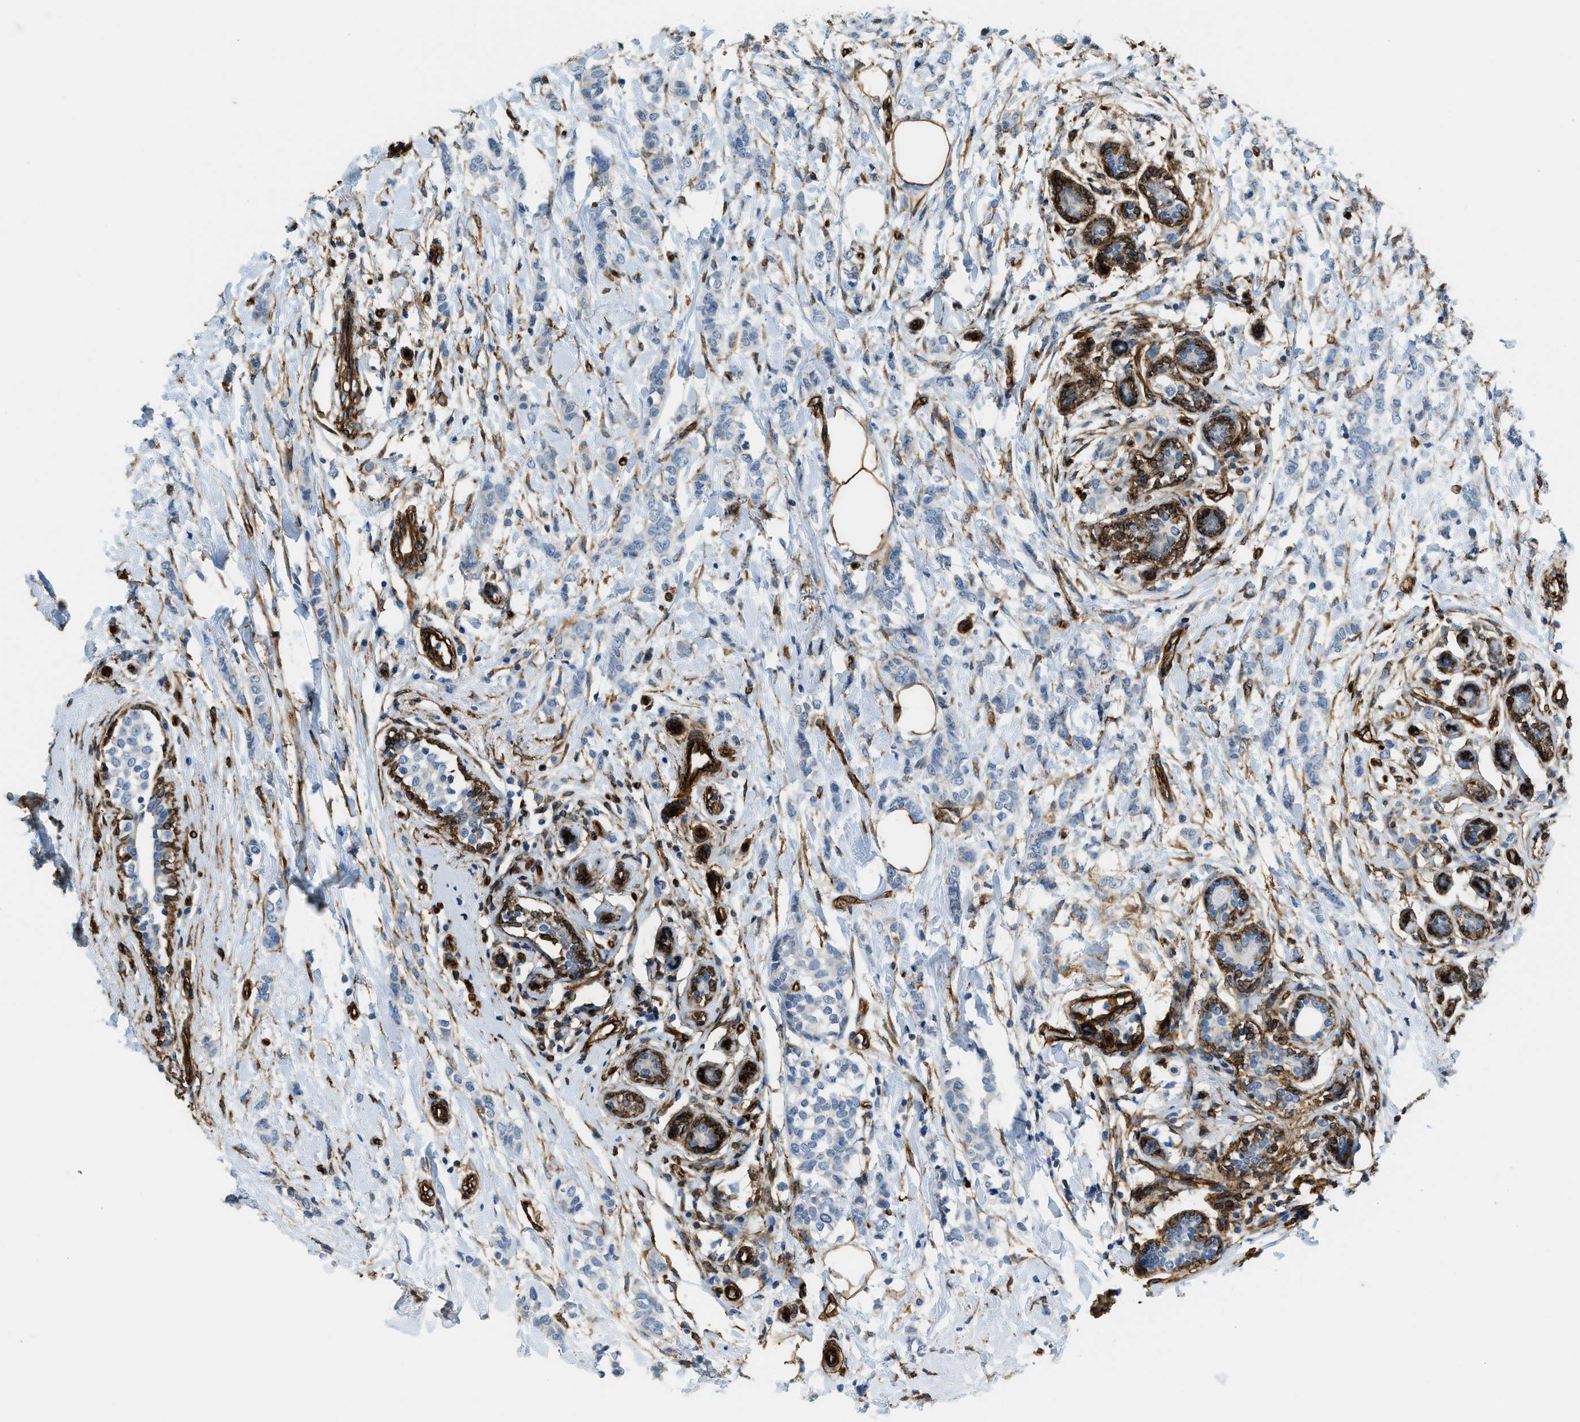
{"staining": {"intensity": "negative", "quantity": "none", "location": "none"}, "tissue": "breast cancer", "cell_type": "Tumor cells", "image_type": "cancer", "snomed": [{"axis": "morphology", "description": "Lobular carcinoma, in situ"}, {"axis": "morphology", "description": "Lobular carcinoma"}, {"axis": "topography", "description": "Breast"}], "caption": "Tumor cells show no significant protein expression in lobular carcinoma in situ (breast). The staining is performed using DAB brown chromogen with nuclei counter-stained in using hematoxylin.", "gene": "TMEM43", "patient": {"sex": "female", "age": 41}}